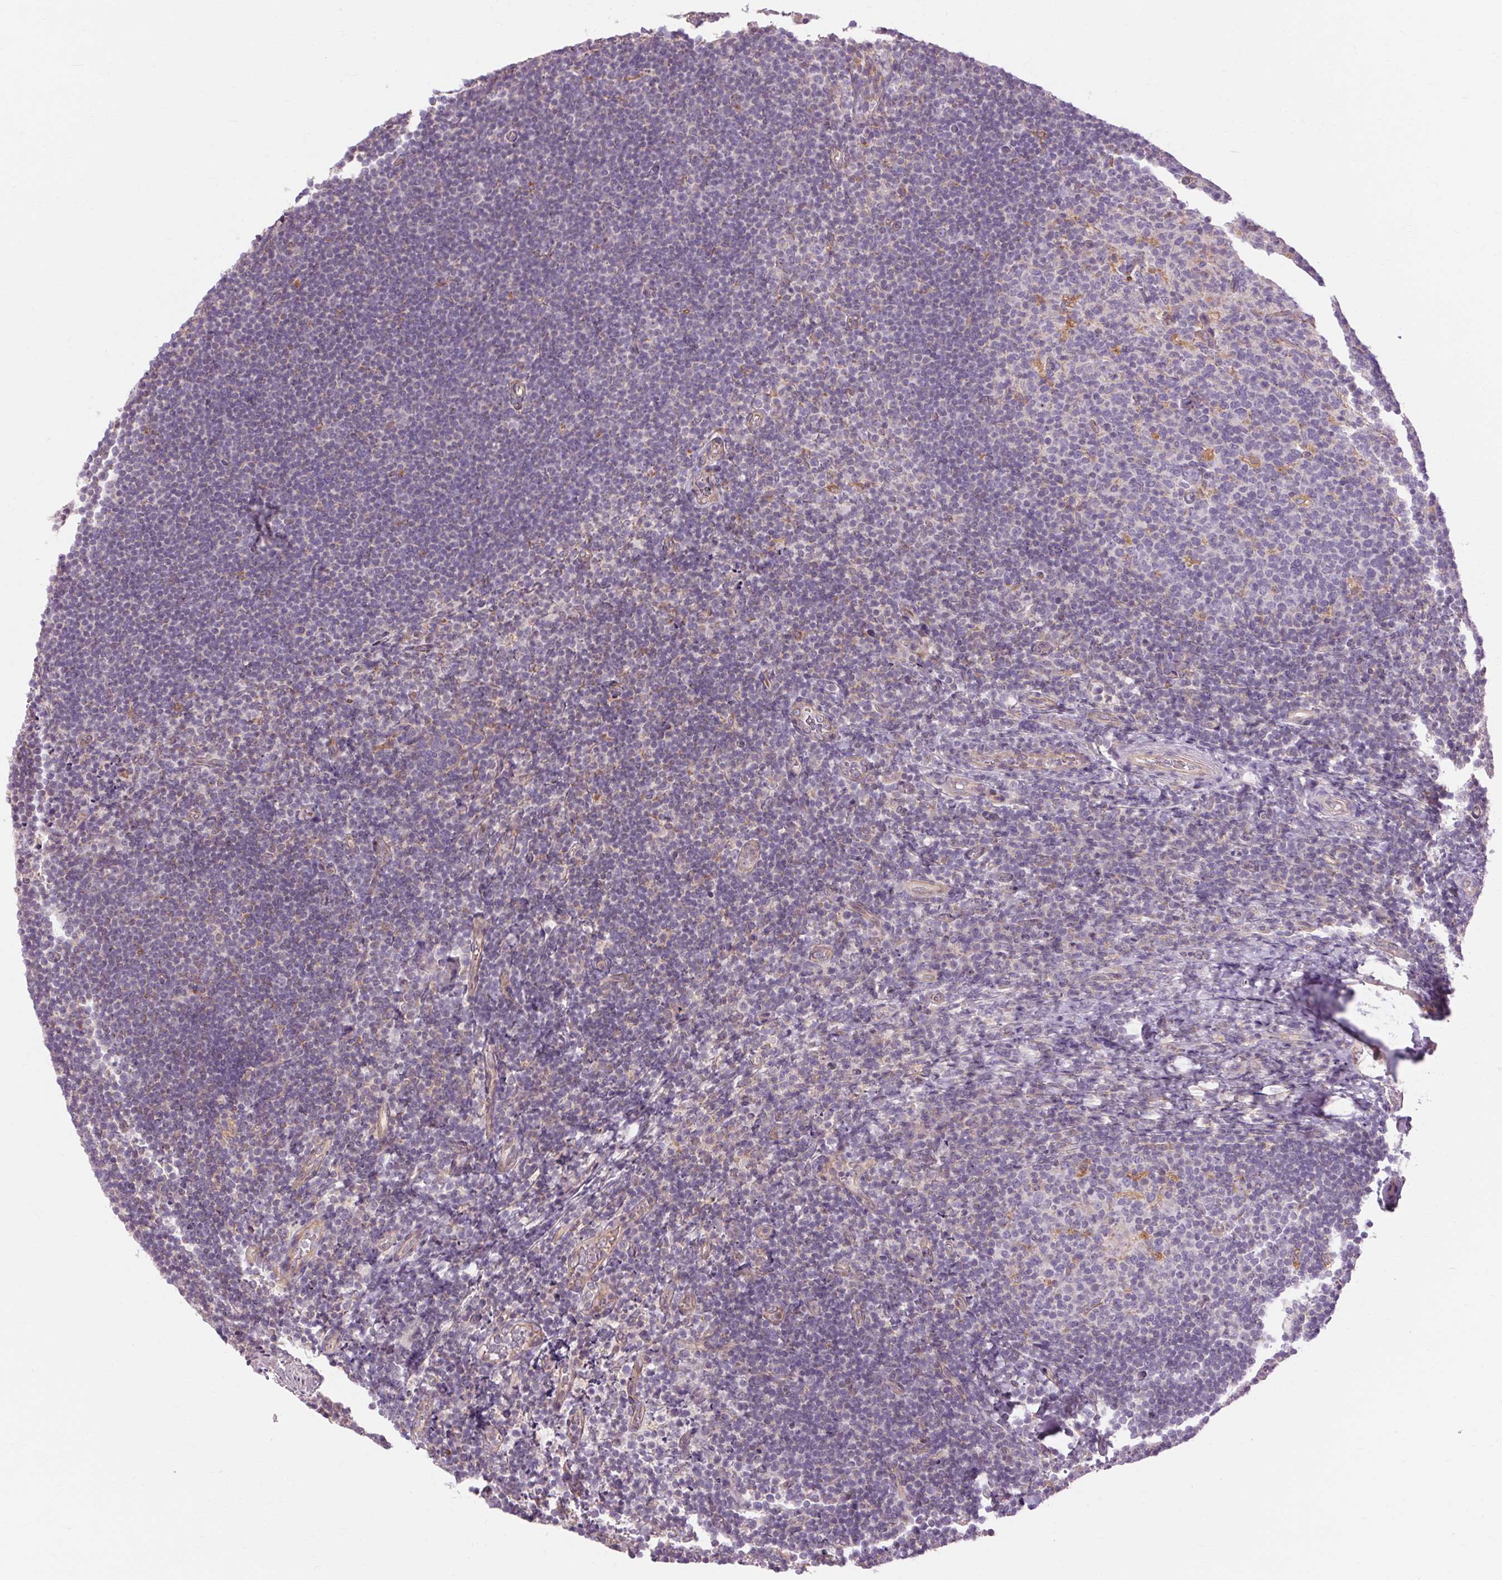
{"staining": {"intensity": "moderate", "quantity": "<25%", "location": "cytoplasmic/membranous"}, "tissue": "tonsil", "cell_type": "Germinal center cells", "image_type": "normal", "snomed": [{"axis": "morphology", "description": "Normal tissue, NOS"}, {"axis": "topography", "description": "Tonsil"}], "caption": "Germinal center cells exhibit low levels of moderate cytoplasmic/membranous expression in about <25% of cells in unremarkable tonsil.", "gene": "TM6SF1", "patient": {"sex": "female", "age": 10}}